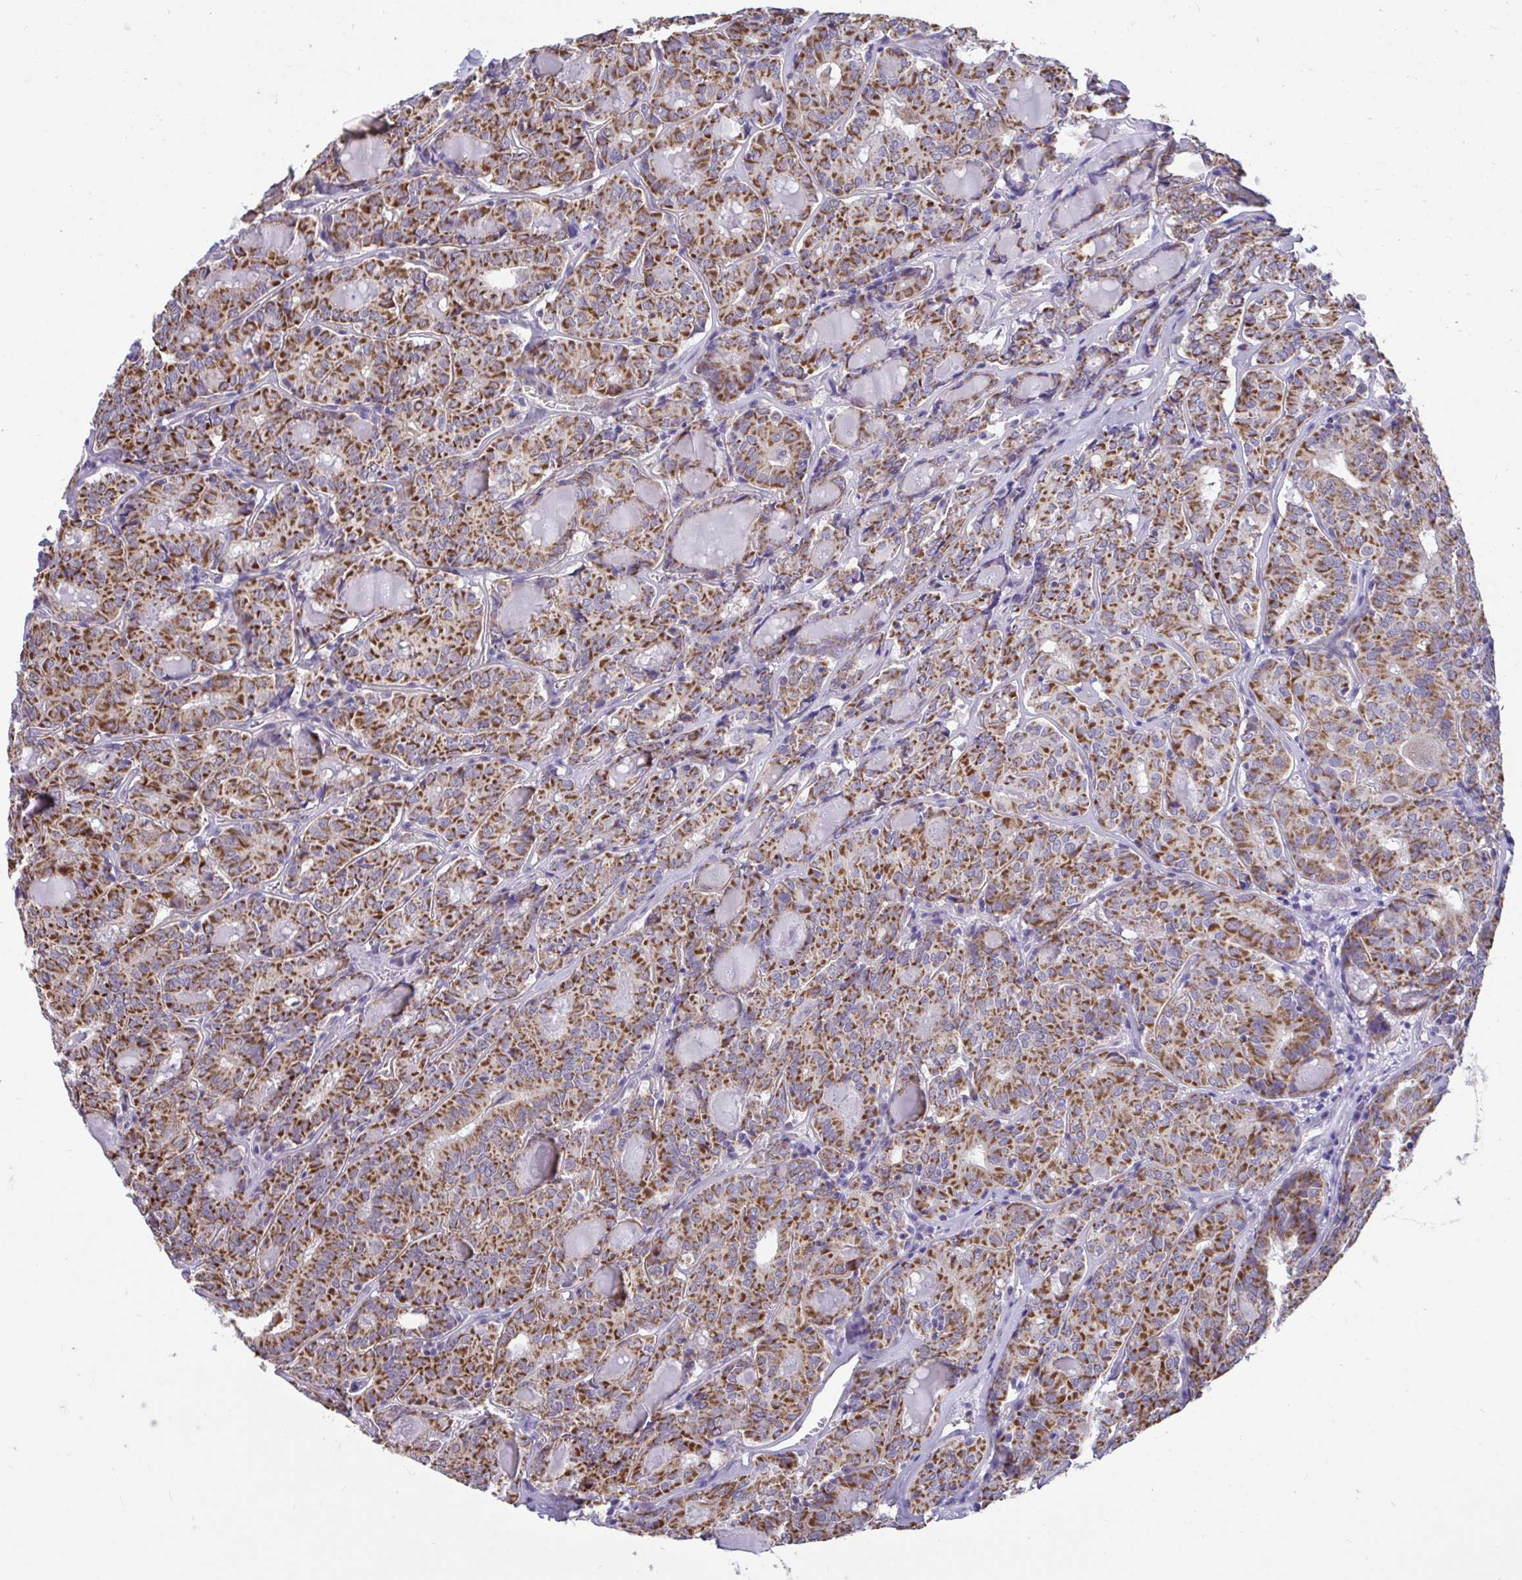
{"staining": {"intensity": "strong", "quantity": ">75%", "location": "cytoplasmic/membranous"}, "tissue": "thyroid cancer", "cell_type": "Tumor cells", "image_type": "cancer", "snomed": [{"axis": "morphology", "description": "Papillary adenocarcinoma, NOS"}, {"axis": "topography", "description": "Thyroid gland"}], "caption": "Brown immunohistochemical staining in thyroid cancer (papillary adenocarcinoma) demonstrates strong cytoplasmic/membranous expression in approximately >75% of tumor cells. Nuclei are stained in blue.", "gene": "SARS2", "patient": {"sex": "female", "age": 72}}